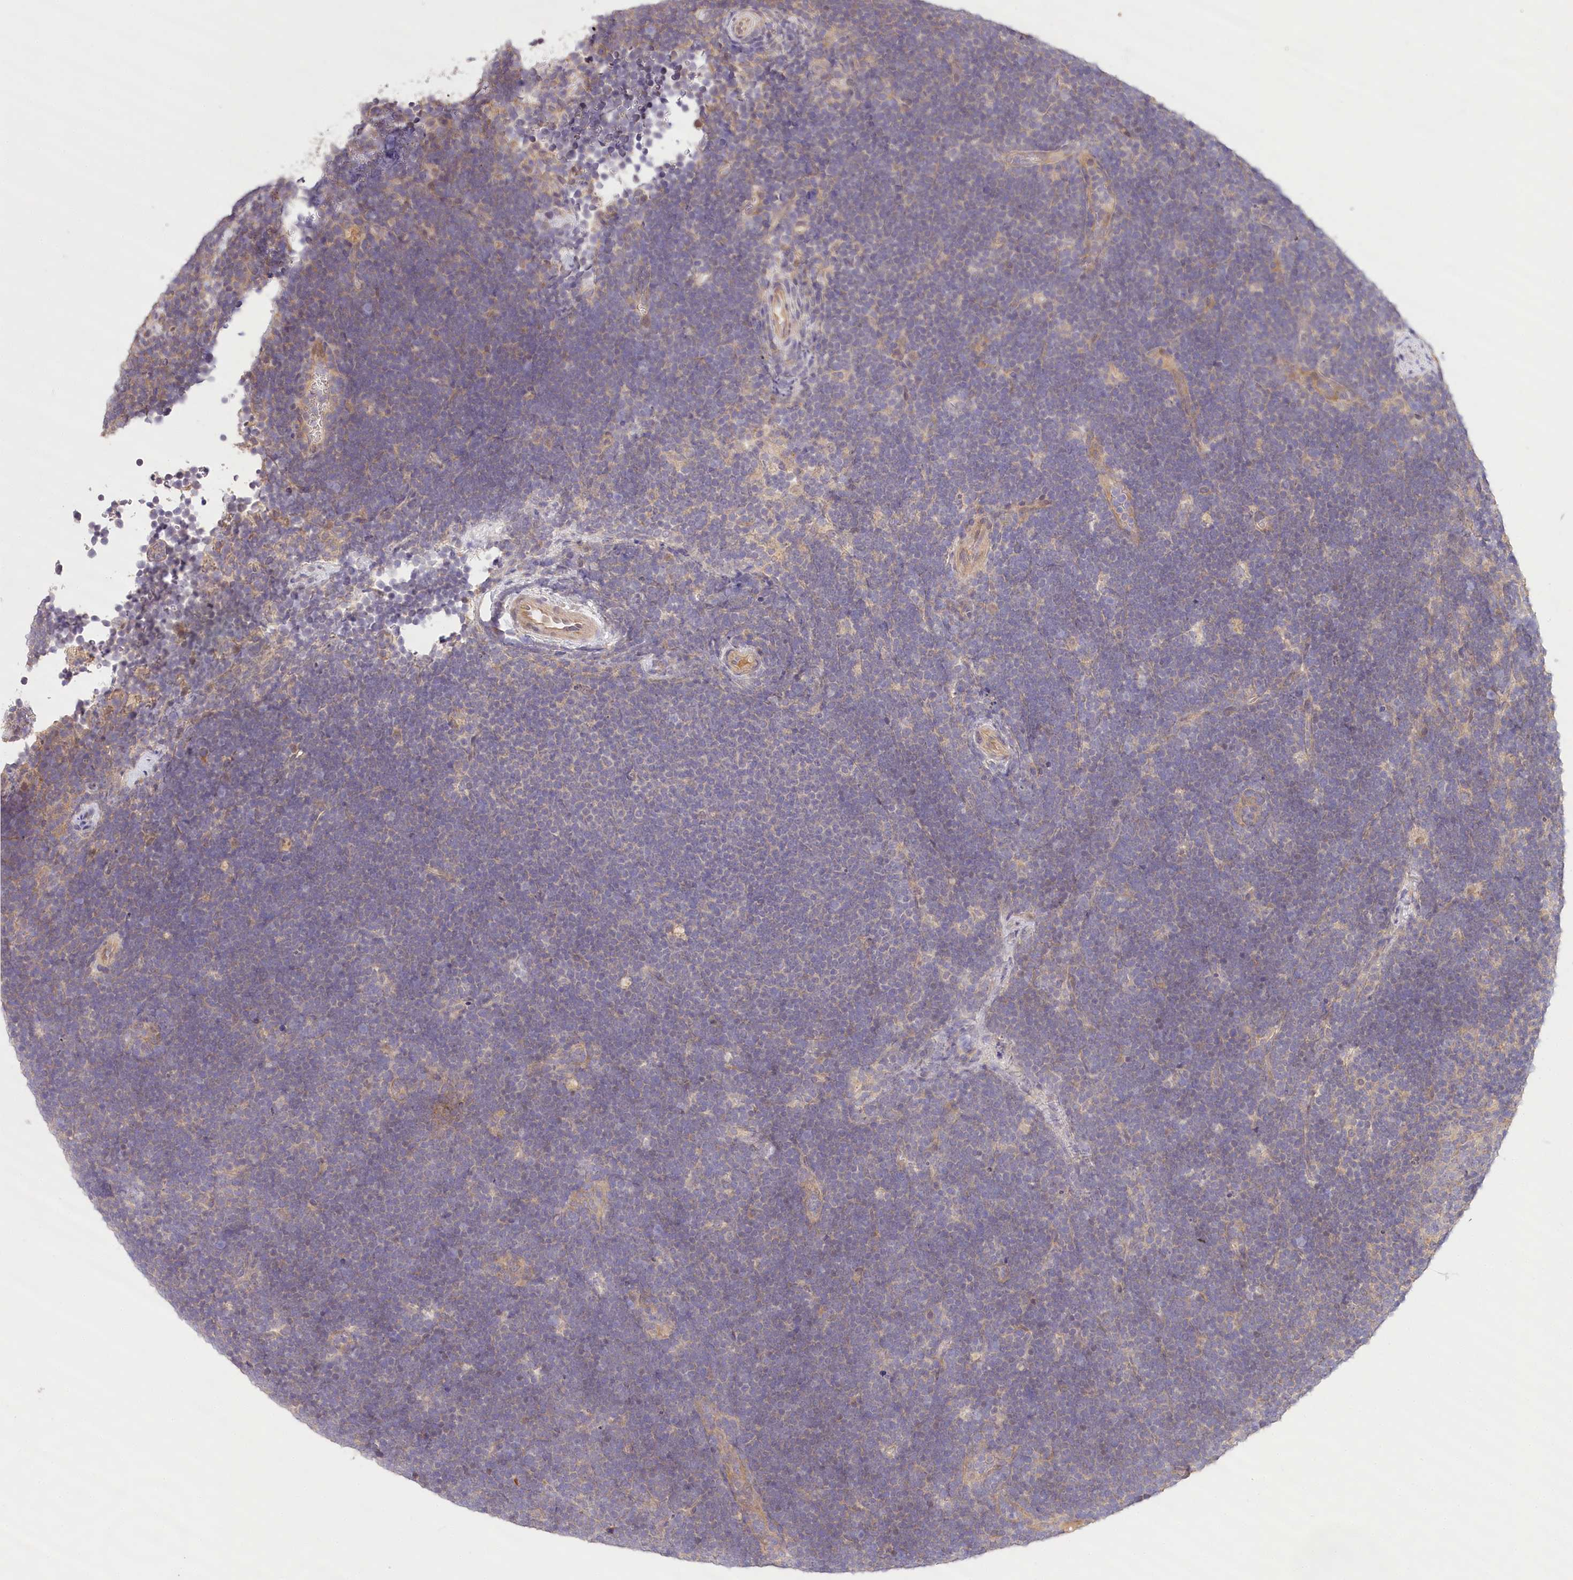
{"staining": {"intensity": "negative", "quantity": "none", "location": "none"}, "tissue": "lymphoma", "cell_type": "Tumor cells", "image_type": "cancer", "snomed": [{"axis": "morphology", "description": "Malignant lymphoma, non-Hodgkin's type, High grade"}, {"axis": "topography", "description": "Lymph node"}], "caption": "High power microscopy micrograph of an immunohistochemistry histopathology image of lymphoma, revealing no significant expression in tumor cells. (DAB (3,3'-diaminobenzidine) immunohistochemistry with hematoxylin counter stain).", "gene": "LSS", "patient": {"sex": "male", "age": 13}}